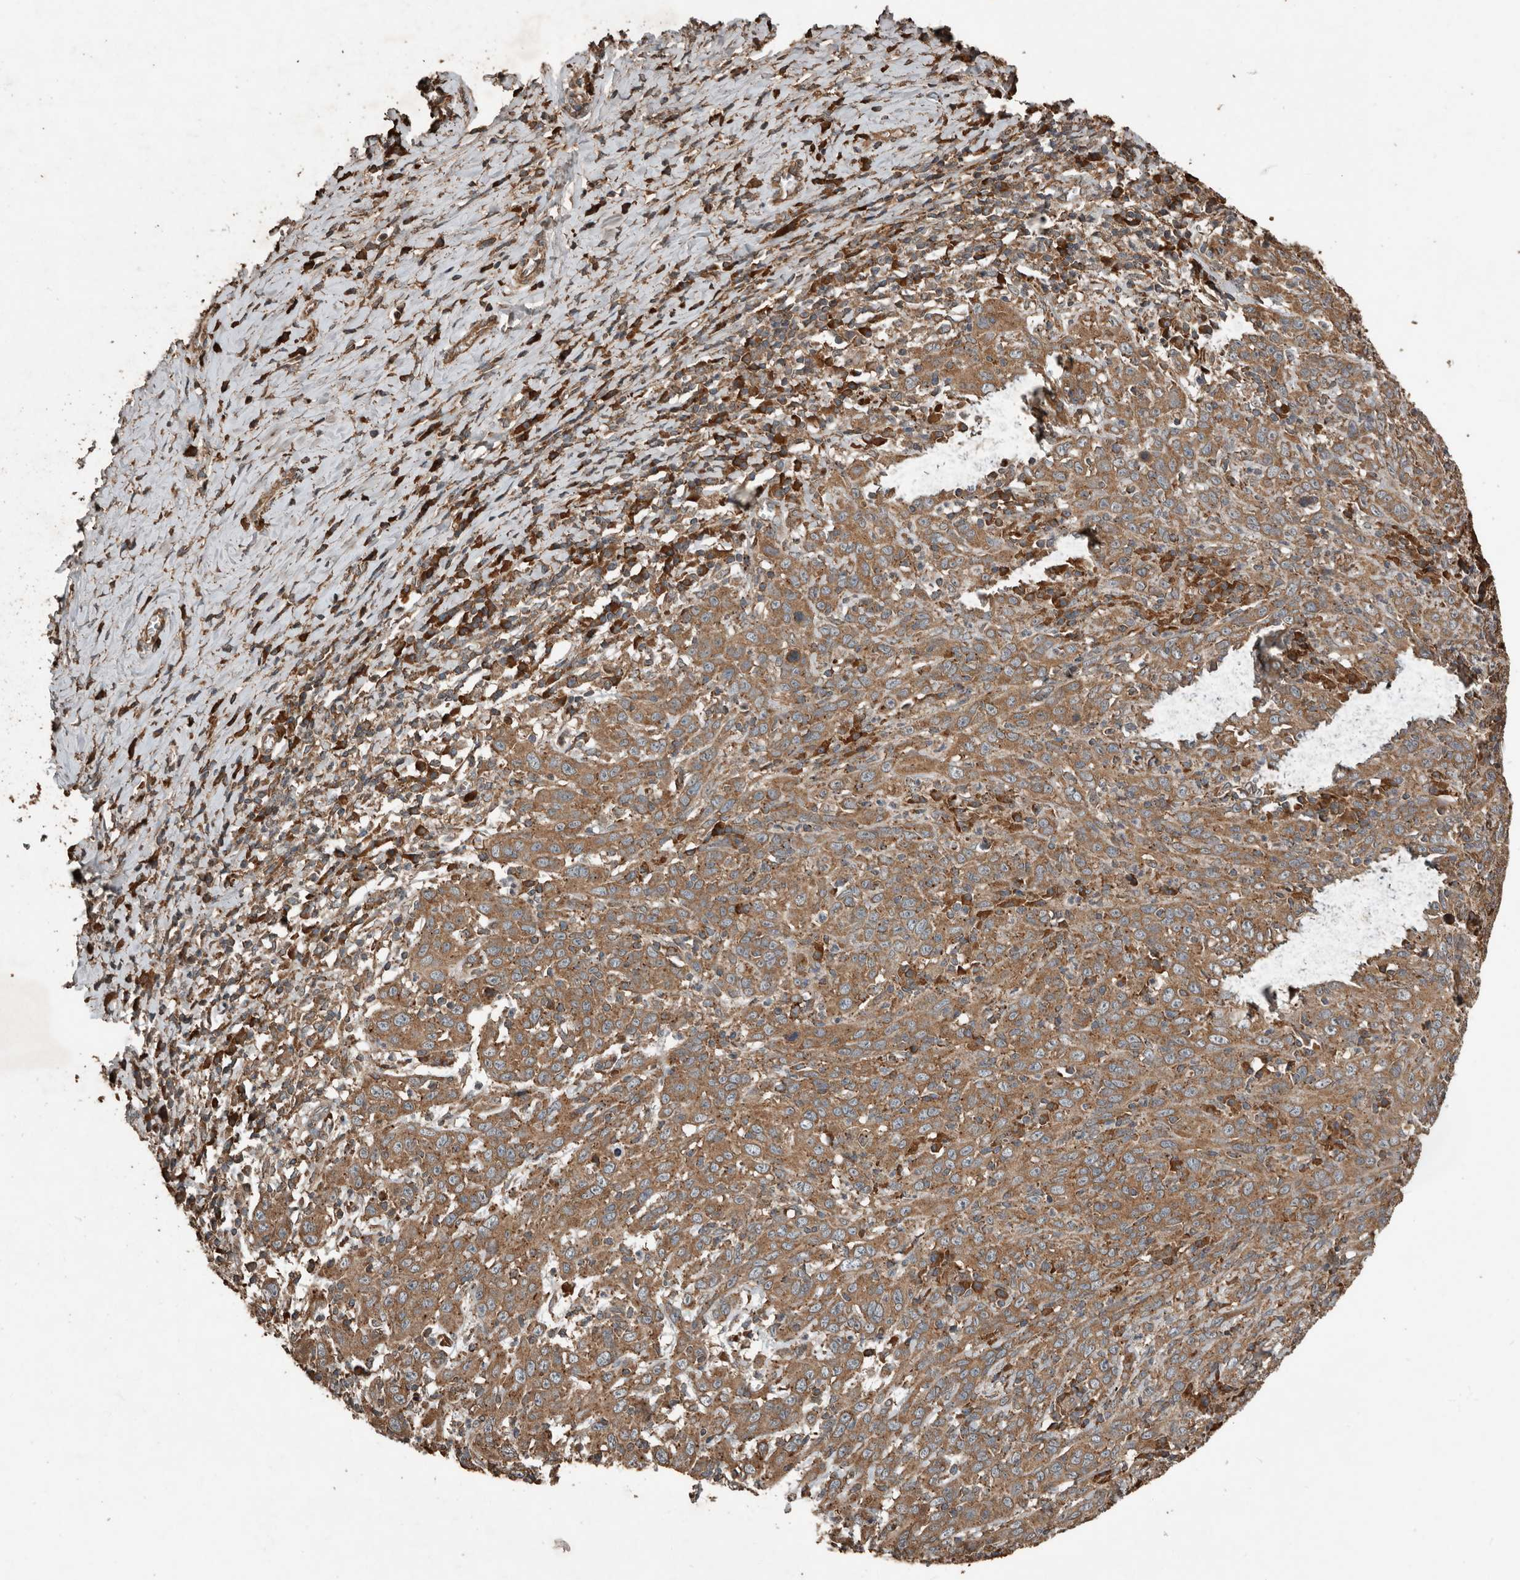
{"staining": {"intensity": "moderate", "quantity": ">75%", "location": "cytoplasmic/membranous"}, "tissue": "cervical cancer", "cell_type": "Tumor cells", "image_type": "cancer", "snomed": [{"axis": "morphology", "description": "Squamous cell carcinoma, NOS"}, {"axis": "topography", "description": "Cervix"}], "caption": "Immunohistochemistry (DAB) staining of human cervical squamous cell carcinoma demonstrates moderate cytoplasmic/membranous protein positivity in about >75% of tumor cells.", "gene": "RNF207", "patient": {"sex": "female", "age": 46}}